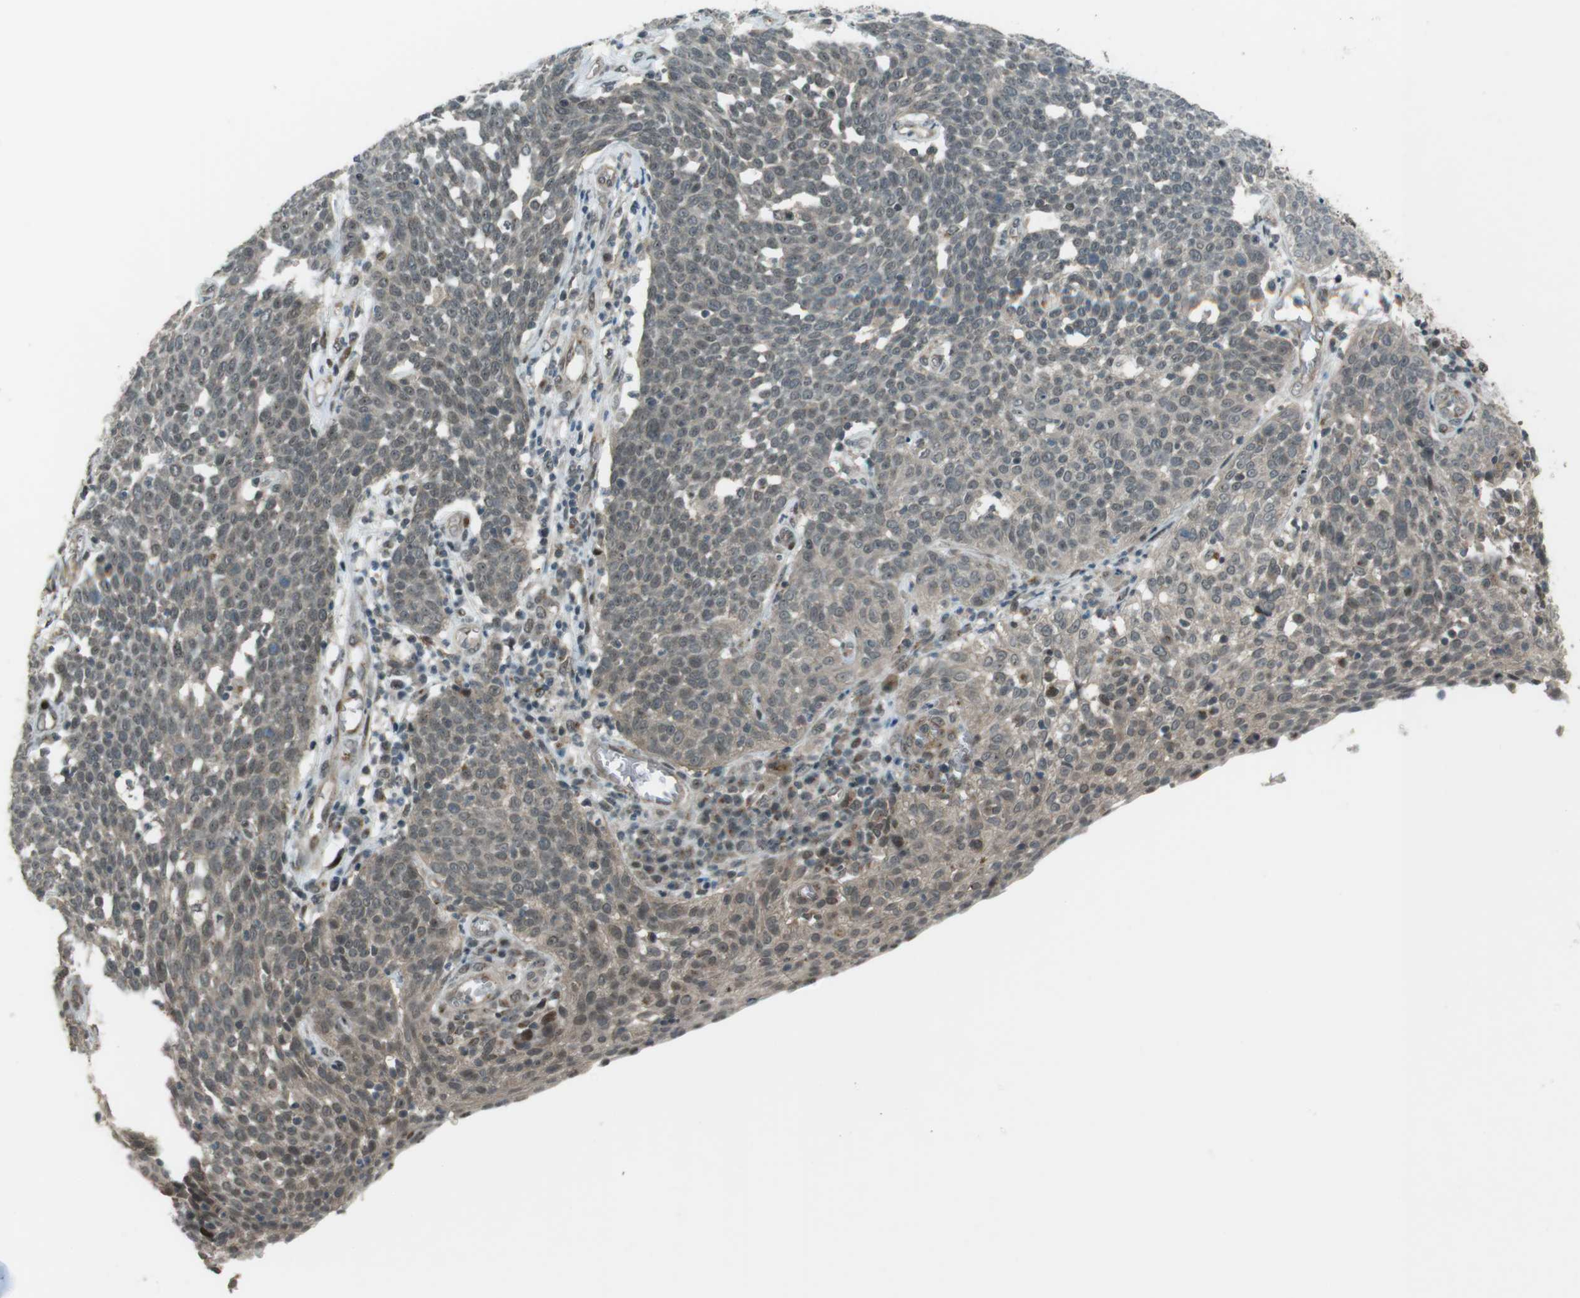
{"staining": {"intensity": "weak", "quantity": ">75%", "location": "cytoplasmic/membranous,nuclear"}, "tissue": "cervical cancer", "cell_type": "Tumor cells", "image_type": "cancer", "snomed": [{"axis": "morphology", "description": "Squamous cell carcinoma, NOS"}, {"axis": "topography", "description": "Cervix"}], "caption": "Protein staining of cervical cancer tissue shows weak cytoplasmic/membranous and nuclear positivity in about >75% of tumor cells.", "gene": "SLITRK5", "patient": {"sex": "female", "age": 34}}